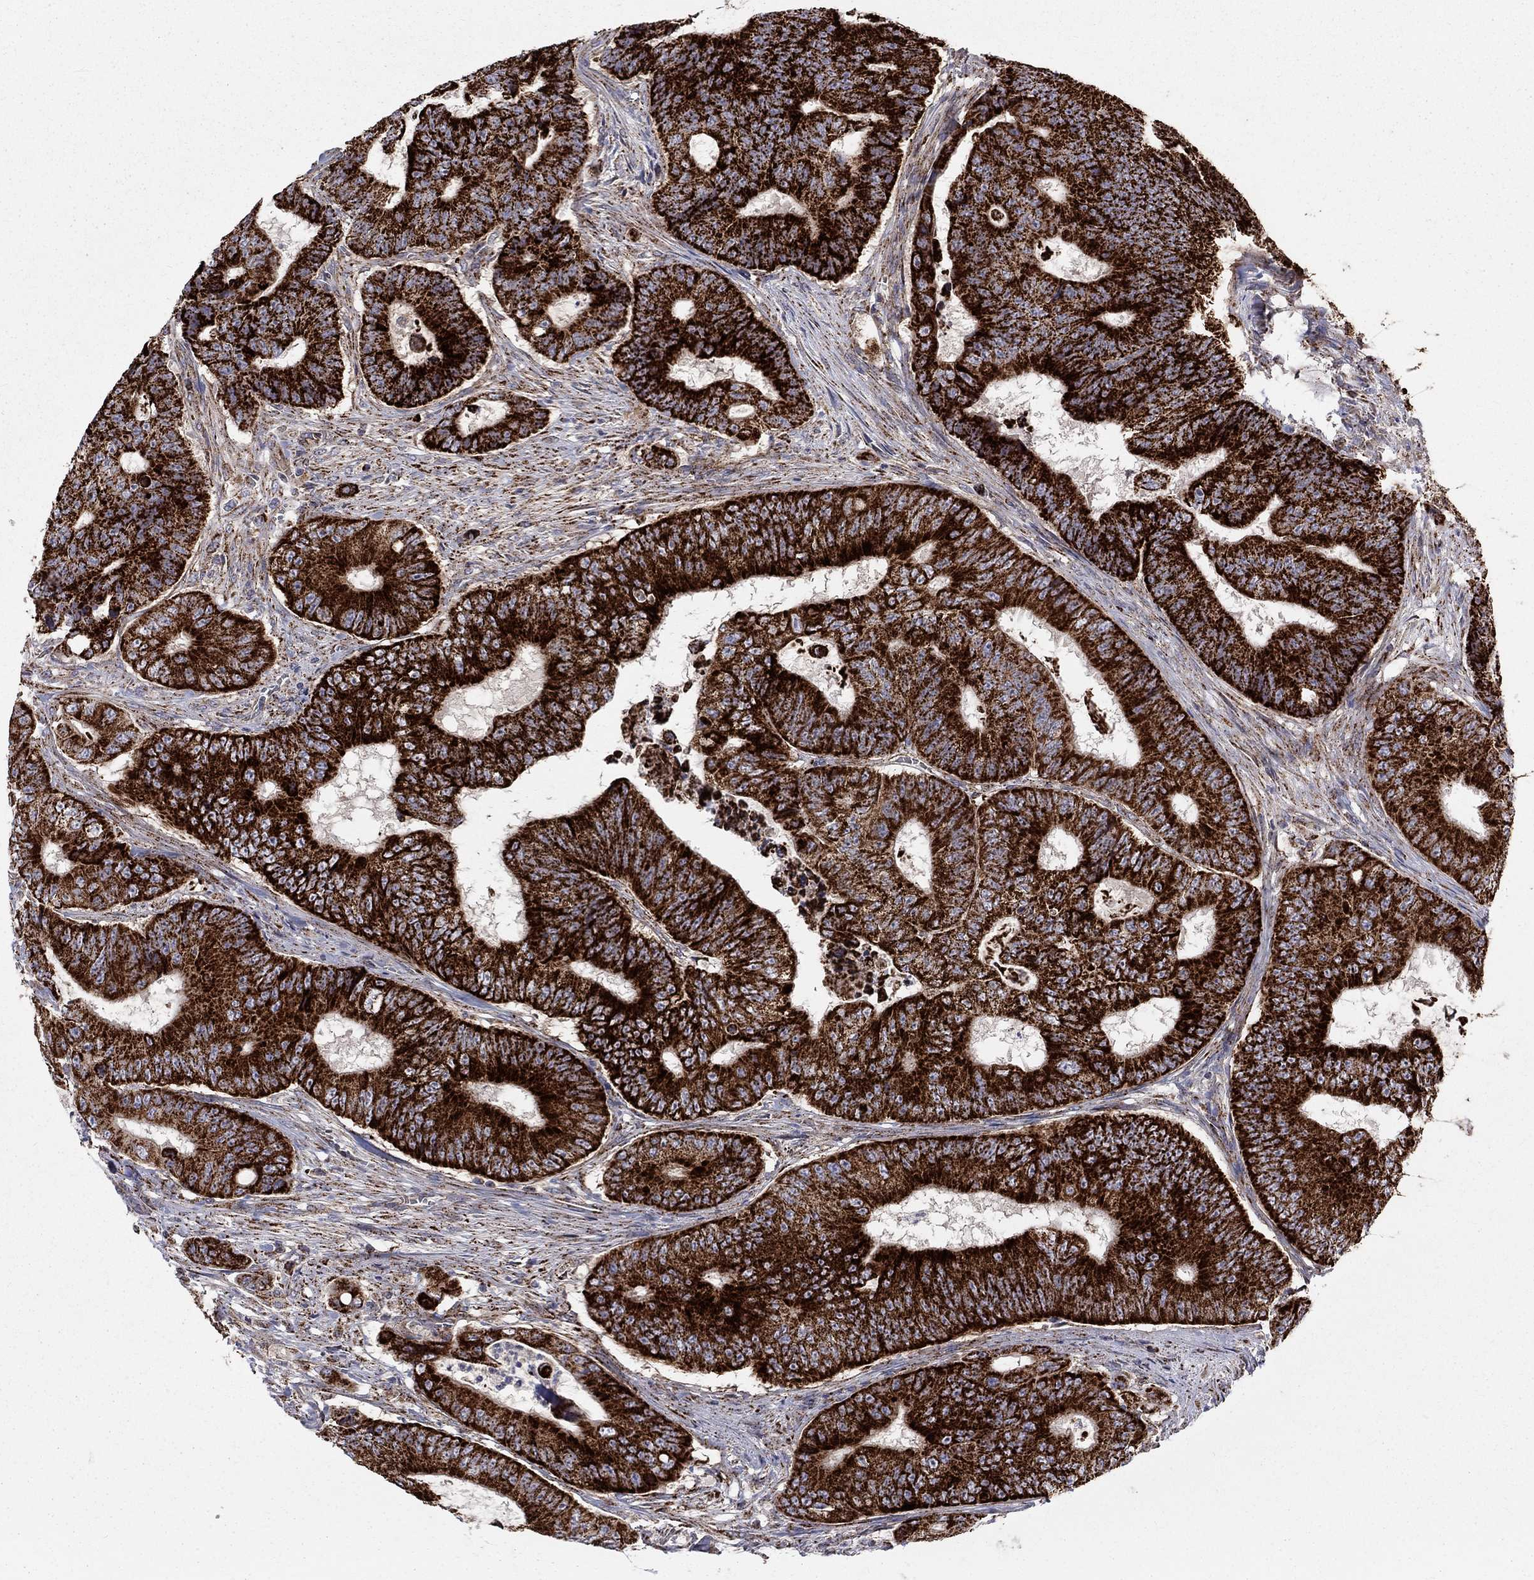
{"staining": {"intensity": "strong", "quantity": ">75%", "location": "cytoplasmic/membranous"}, "tissue": "colorectal cancer", "cell_type": "Tumor cells", "image_type": "cancer", "snomed": [{"axis": "morphology", "description": "Adenocarcinoma, NOS"}, {"axis": "topography", "description": "Colon"}], "caption": "This histopathology image shows IHC staining of human colorectal cancer (adenocarcinoma), with high strong cytoplasmic/membranous positivity in about >75% of tumor cells.", "gene": "ALDH1B1", "patient": {"sex": "female", "age": 48}}